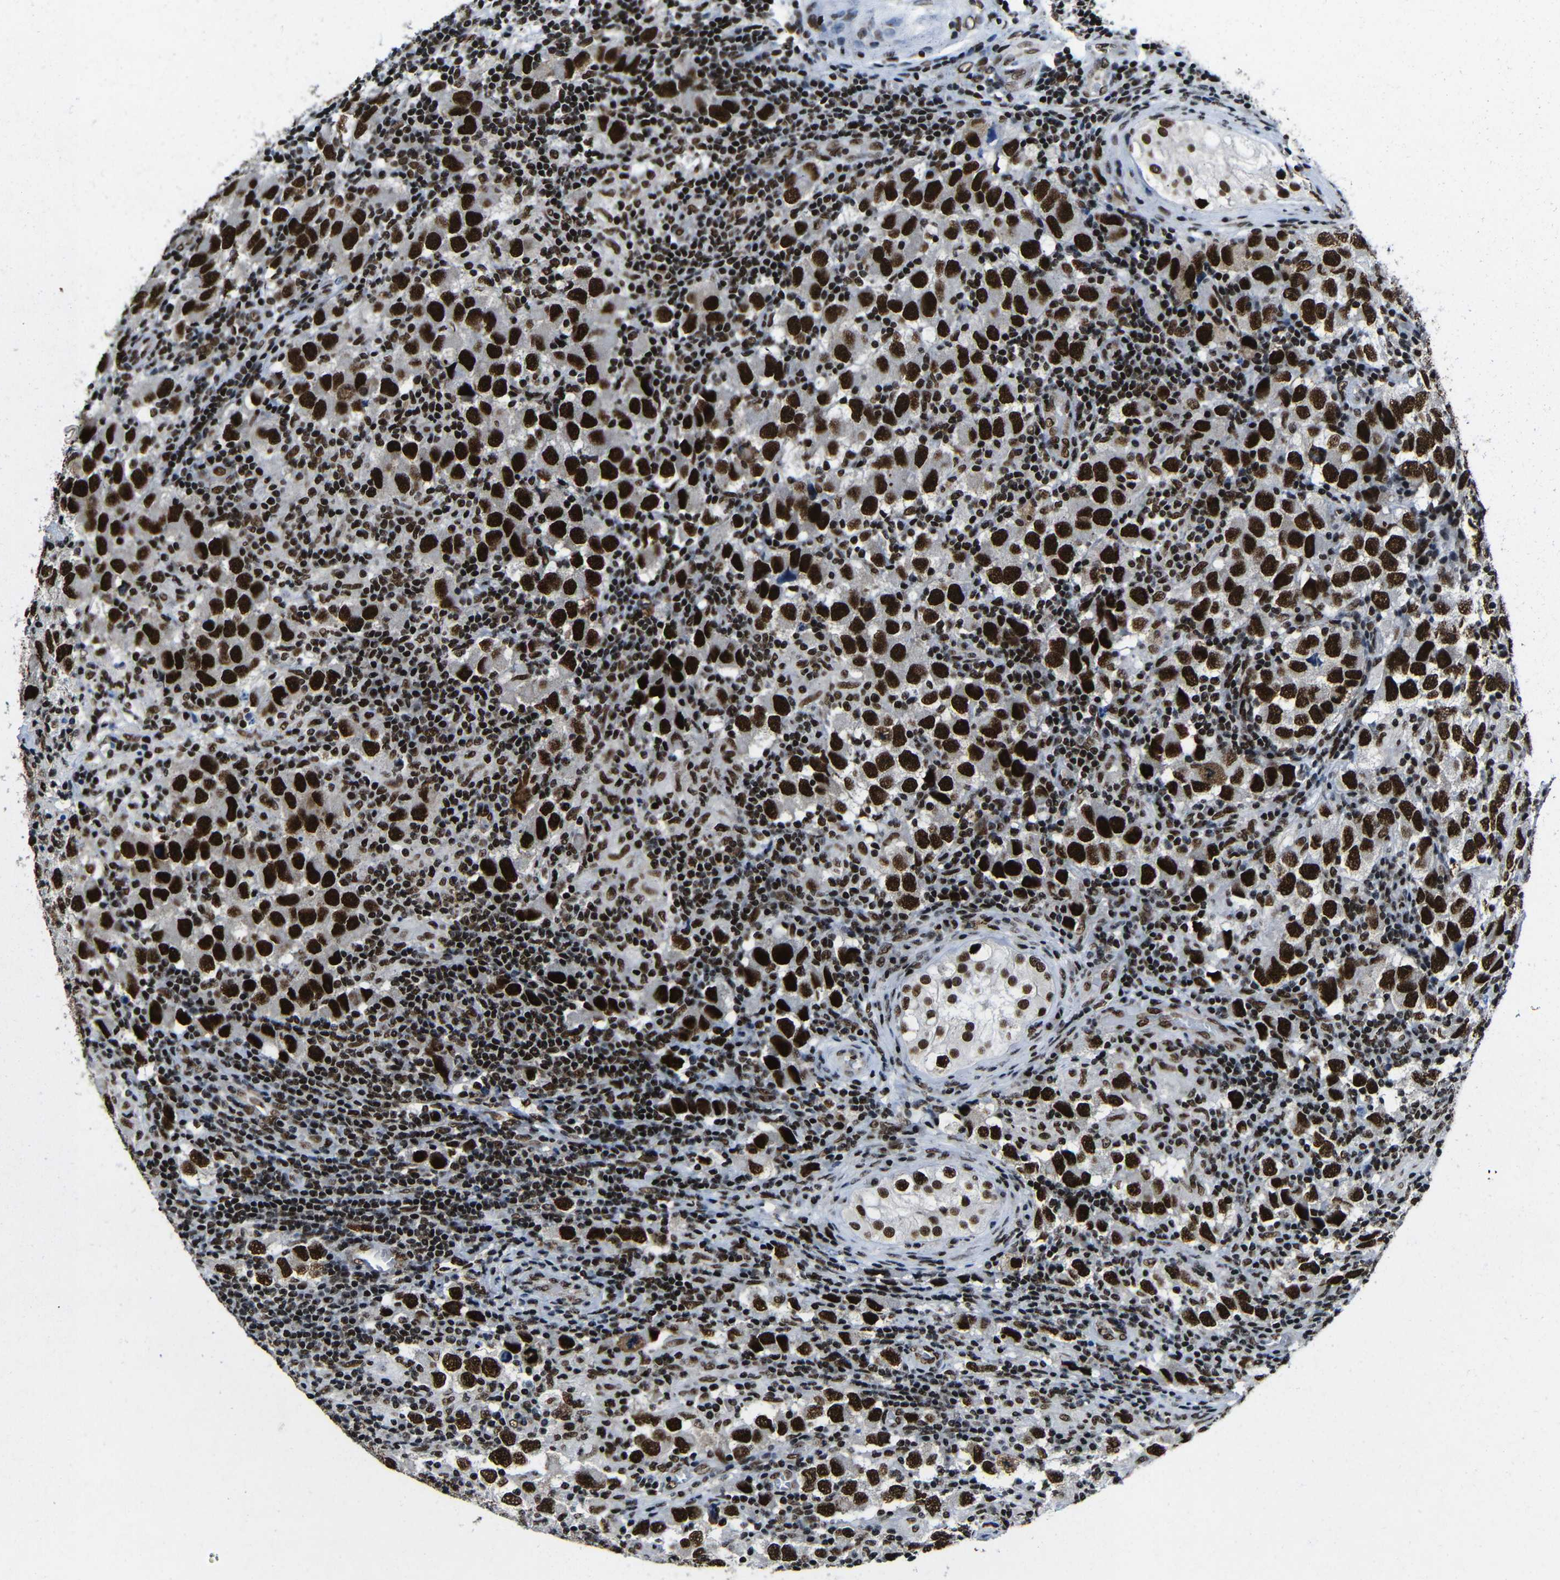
{"staining": {"intensity": "strong", "quantity": ">75%", "location": "nuclear"}, "tissue": "testis cancer", "cell_type": "Tumor cells", "image_type": "cancer", "snomed": [{"axis": "morphology", "description": "Carcinoma, Embryonal, NOS"}, {"axis": "topography", "description": "Testis"}], "caption": "Embryonal carcinoma (testis) stained for a protein displays strong nuclear positivity in tumor cells.", "gene": "PTBP1", "patient": {"sex": "male", "age": 21}}